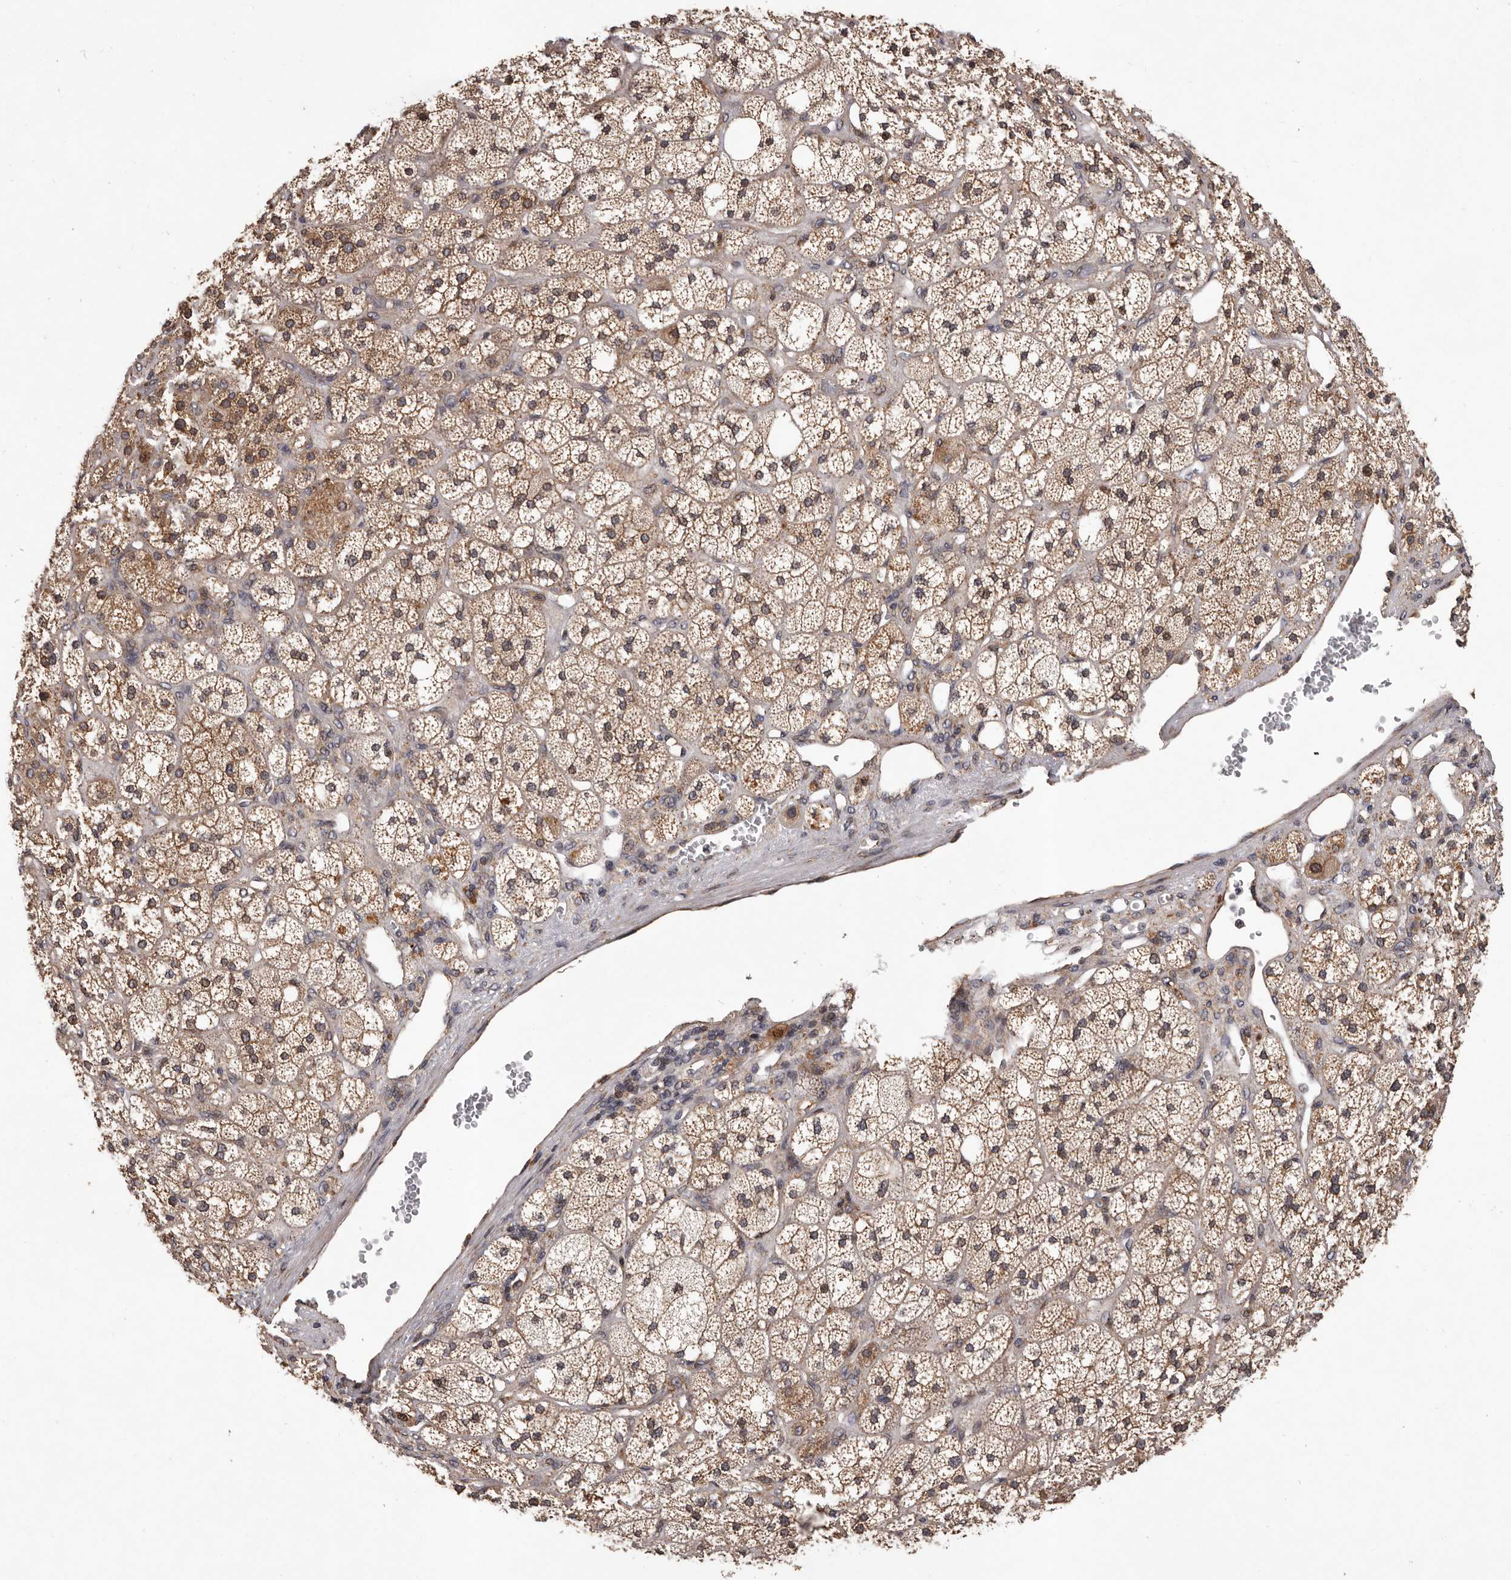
{"staining": {"intensity": "moderate", "quantity": ">75%", "location": "cytoplasmic/membranous,nuclear"}, "tissue": "adrenal gland", "cell_type": "Glandular cells", "image_type": "normal", "snomed": [{"axis": "morphology", "description": "Normal tissue, NOS"}, {"axis": "topography", "description": "Adrenal gland"}], "caption": "A high-resolution image shows immunohistochemistry (IHC) staining of unremarkable adrenal gland, which demonstrates moderate cytoplasmic/membranous,nuclear expression in about >75% of glandular cells.", "gene": "GADD45B", "patient": {"sex": "male", "age": 61}}